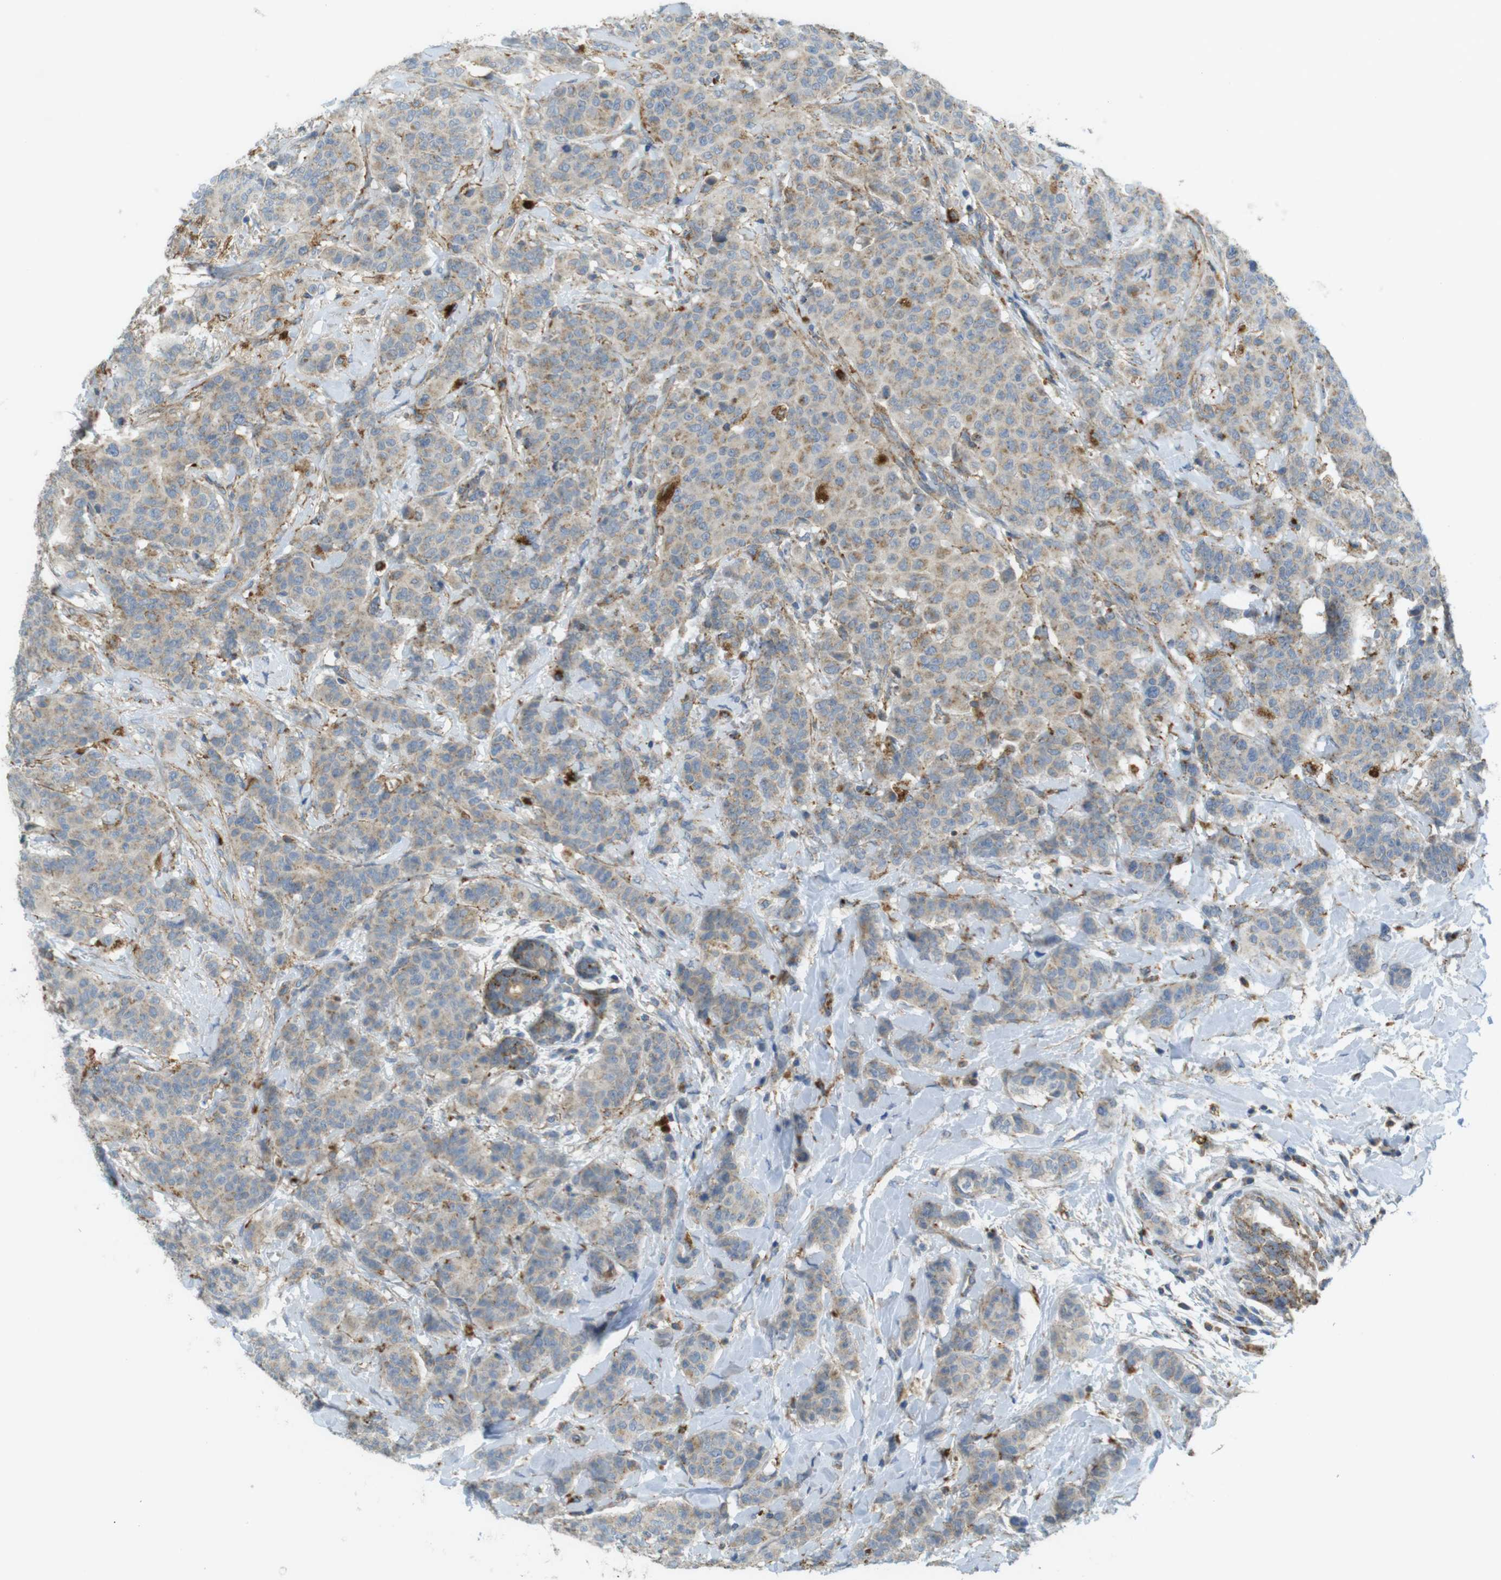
{"staining": {"intensity": "weak", "quantity": ">75%", "location": "cytoplasmic/membranous"}, "tissue": "breast cancer", "cell_type": "Tumor cells", "image_type": "cancer", "snomed": [{"axis": "morphology", "description": "Normal tissue, NOS"}, {"axis": "morphology", "description": "Duct carcinoma"}, {"axis": "topography", "description": "Breast"}], "caption": "Breast cancer (infiltrating ductal carcinoma) stained for a protein exhibits weak cytoplasmic/membranous positivity in tumor cells. (DAB IHC, brown staining for protein, blue staining for nuclei).", "gene": "LAMP1", "patient": {"sex": "female", "age": 40}}